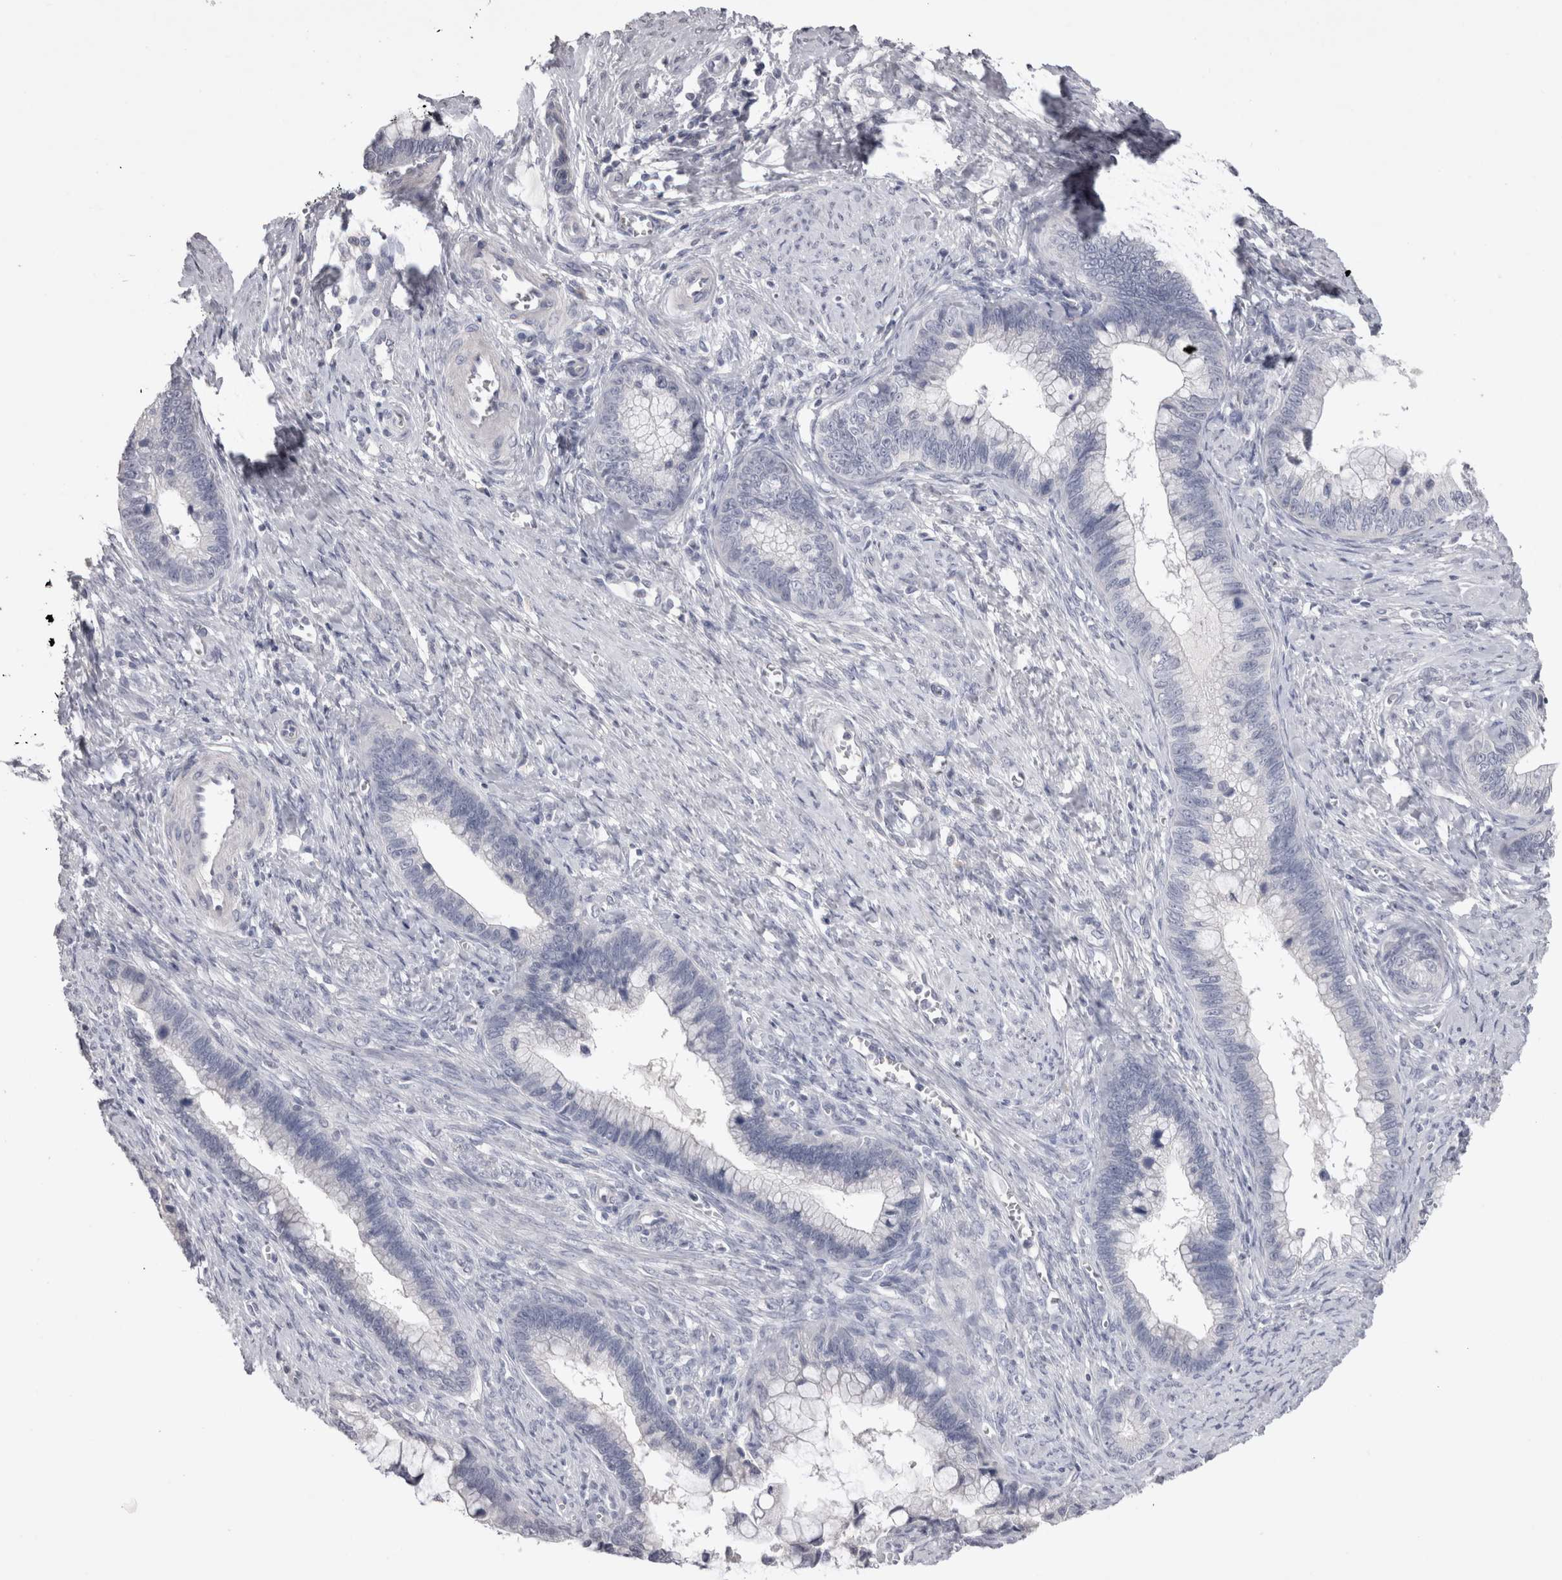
{"staining": {"intensity": "negative", "quantity": "none", "location": "none"}, "tissue": "cervical cancer", "cell_type": "Tumor cells", "image_type": "cancer", "snomed": [{"axis": "morphology", "description": "Adenocarcinoma, NOS"}, {"axis": "topography", "description": "Cervix"}], "caption": "High magnification brightfield microscopy of cervical cancer stained with DAB (brown) and counterstained with hematoxylin (blue): tumor cells show no significant expression.", "gene": "ADAM2", "patient": {"sex": "female", "age": 44}}